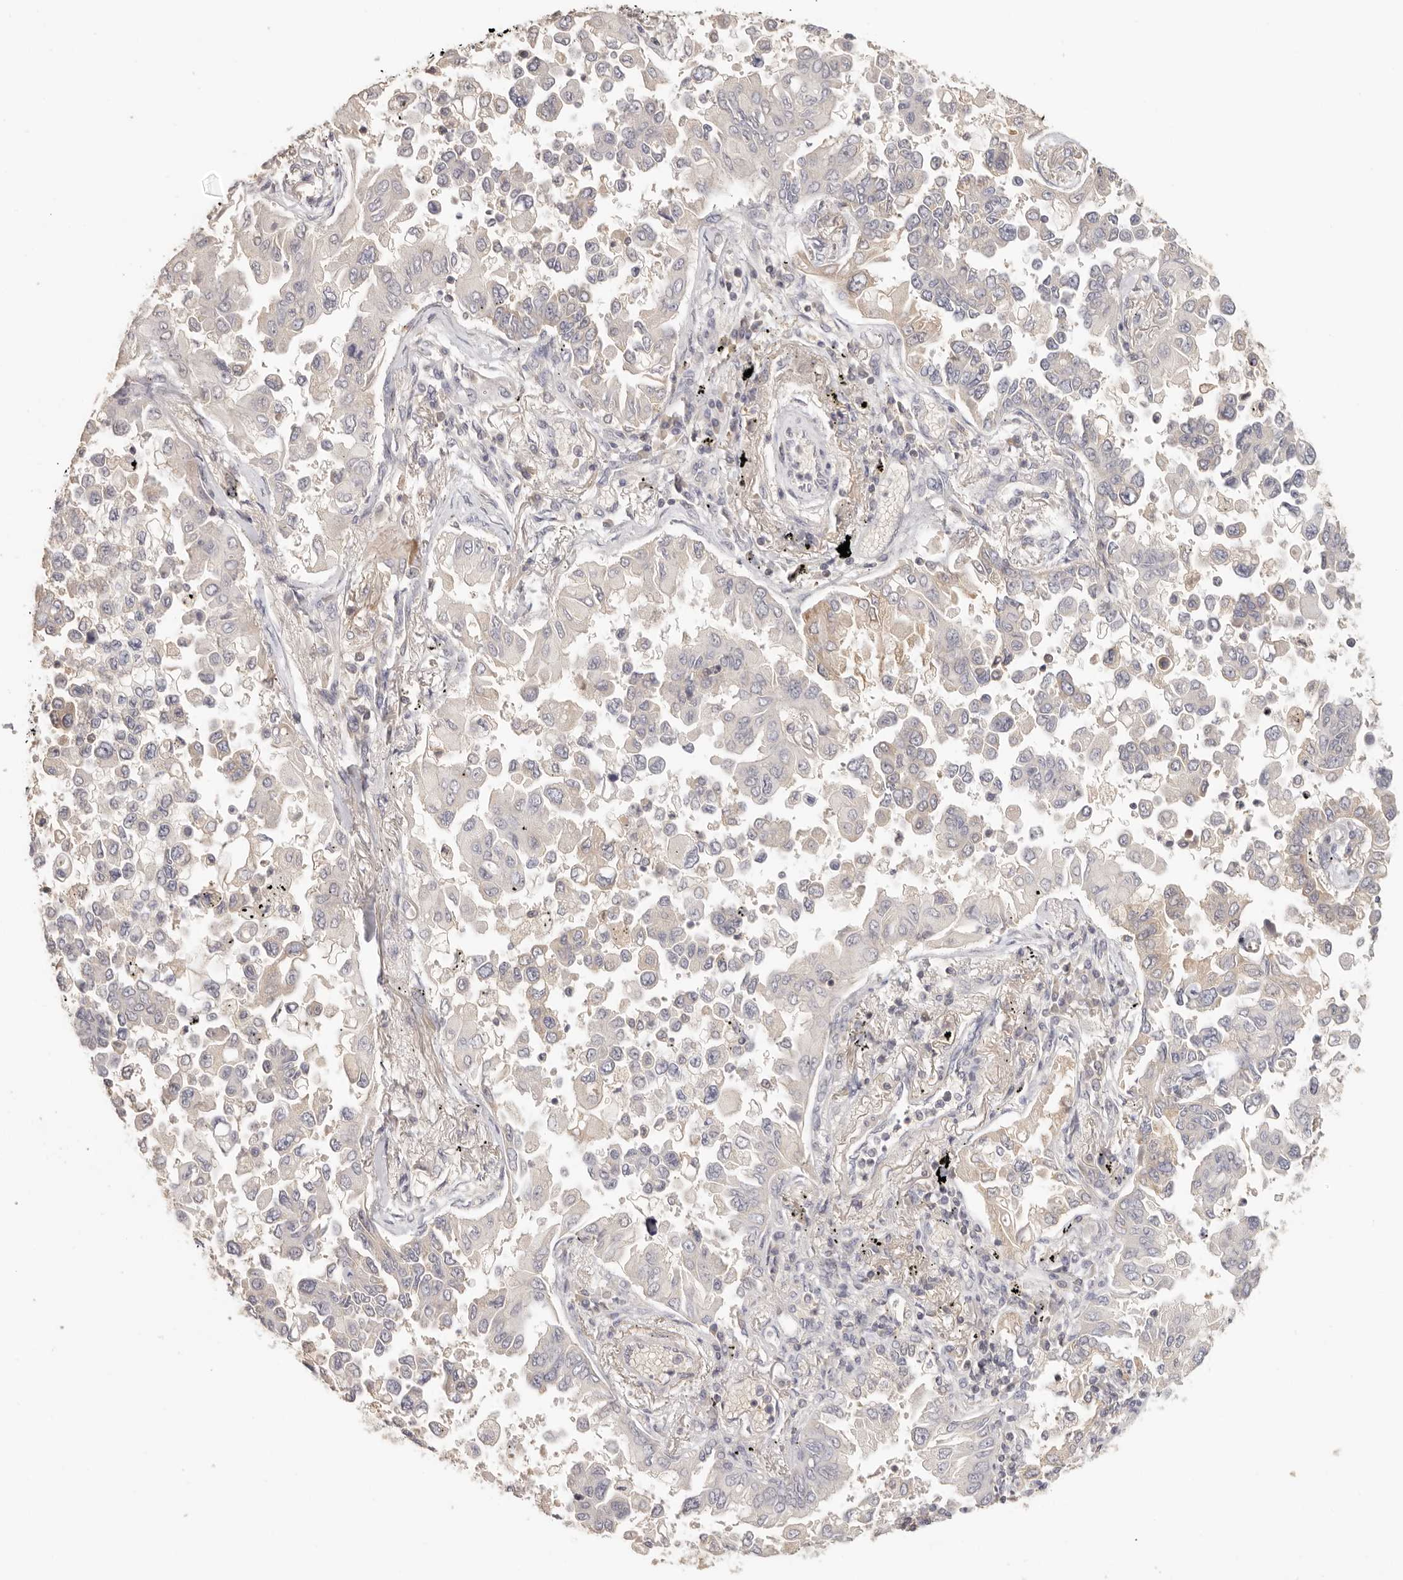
{"staining": {"intensity": "negative", "quantity": "none", "location": "none"}, "tissue": "lung cancer", "cell_type": "Tumor cells", "image_type": "cancer", "snomed": [{"axis": "morphology", "description": "Adenocarcinoma, NOS"}, {"axis": "topography", "description": "Lung"}], "caption": "Histopathology image shows no significant protein staining in tumor cells of lung cancer (adenocarcinoma).", "gene": "CSK", "patient": {"sex": "female", "age": 67}}